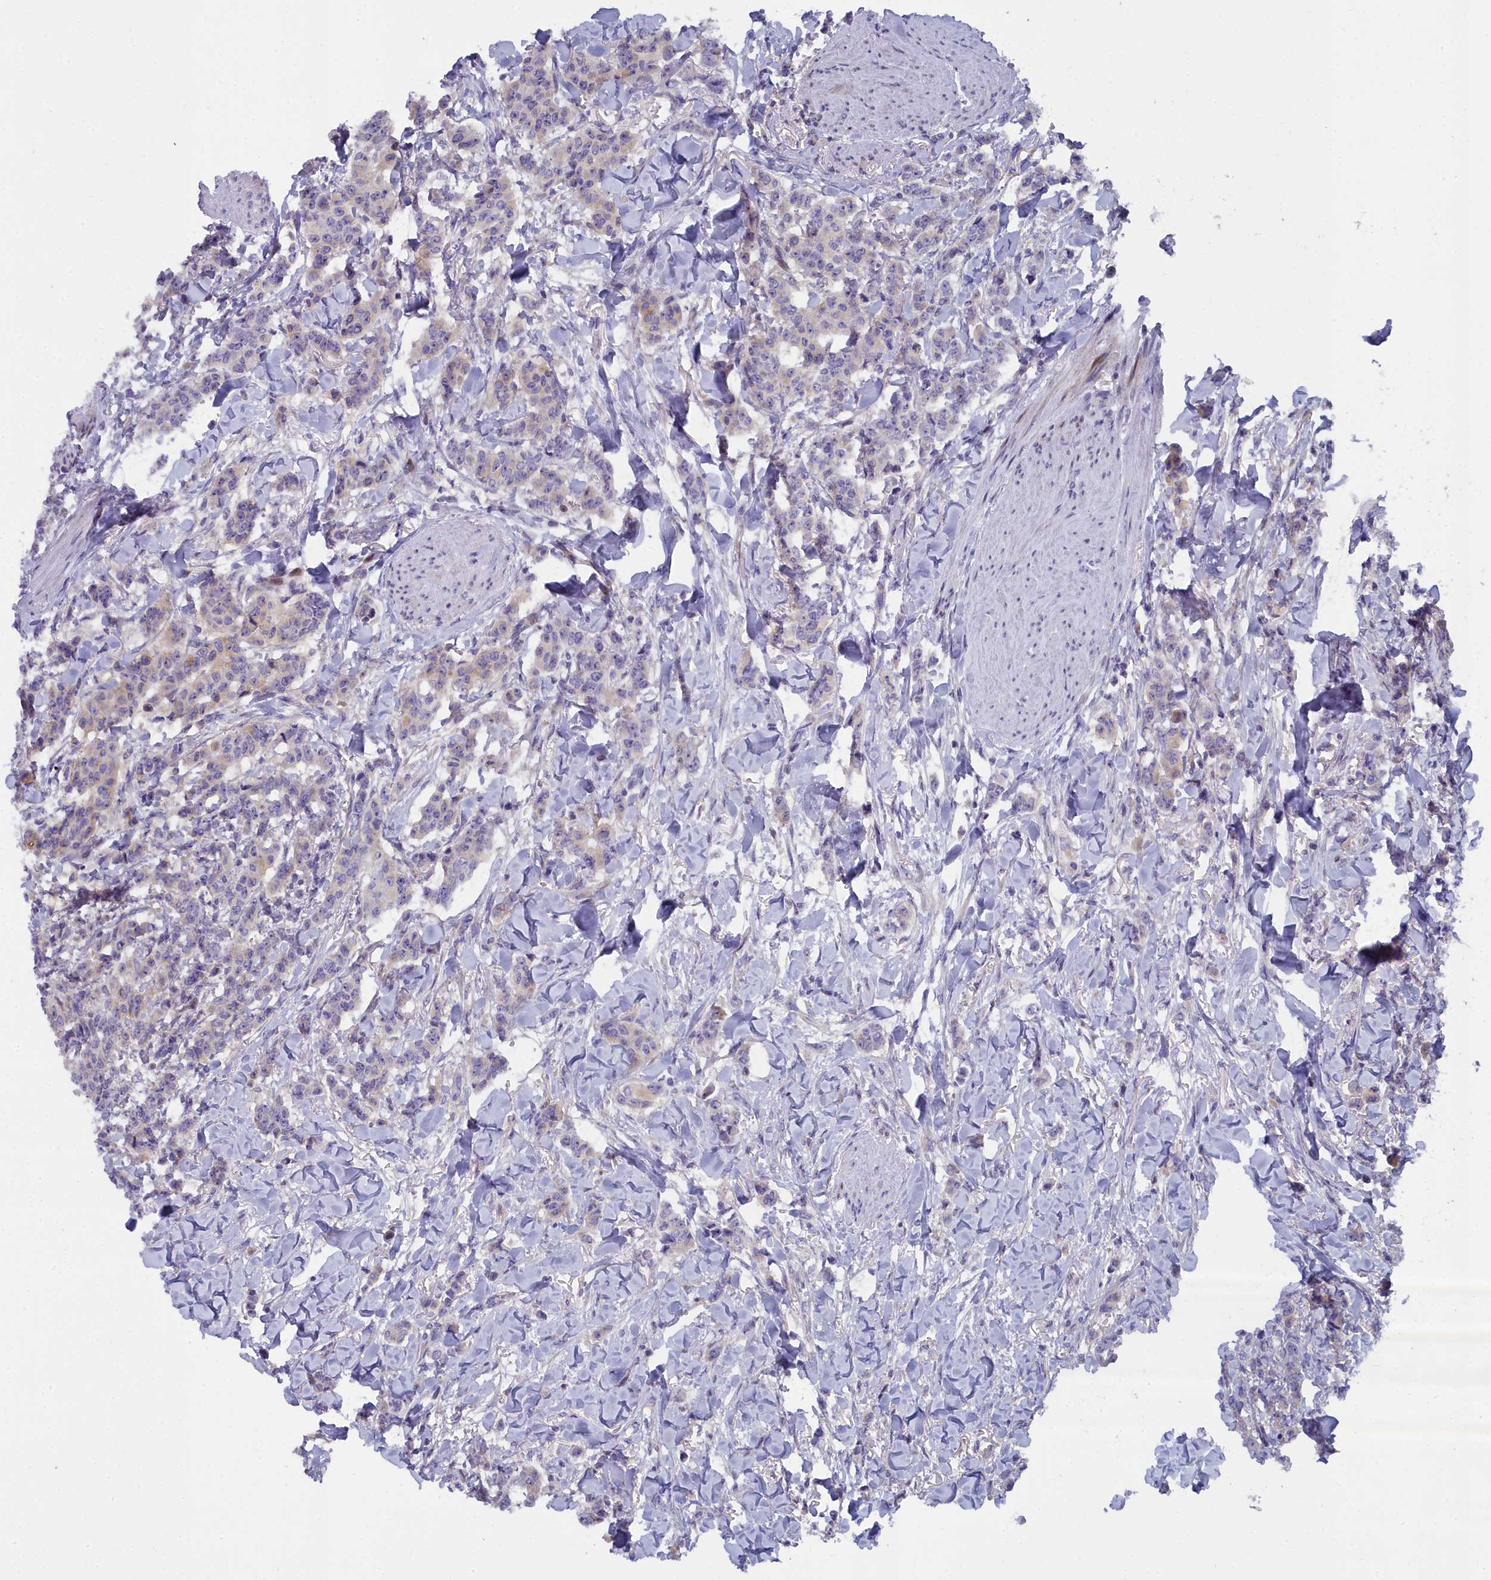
{"staining": {"intensity": "negative", "quantity": "none", "location": "none"}, "tissue": "breast cancer", "cell_type": "Tumor cells", "image_type": "cancer", "snomed": [{"axis": "morphology", "description": "Duct carcinoma"}, {"axis": "topography", "description": "Breast"}], "caption": "An image of breast infiltrating ductal carcinoma stained for a protein exhibits no brown staining in tumor cells. Nuclei are stained in blue.", "gene": "B9D2", "patient": {"sex": "female", "age": 40}}